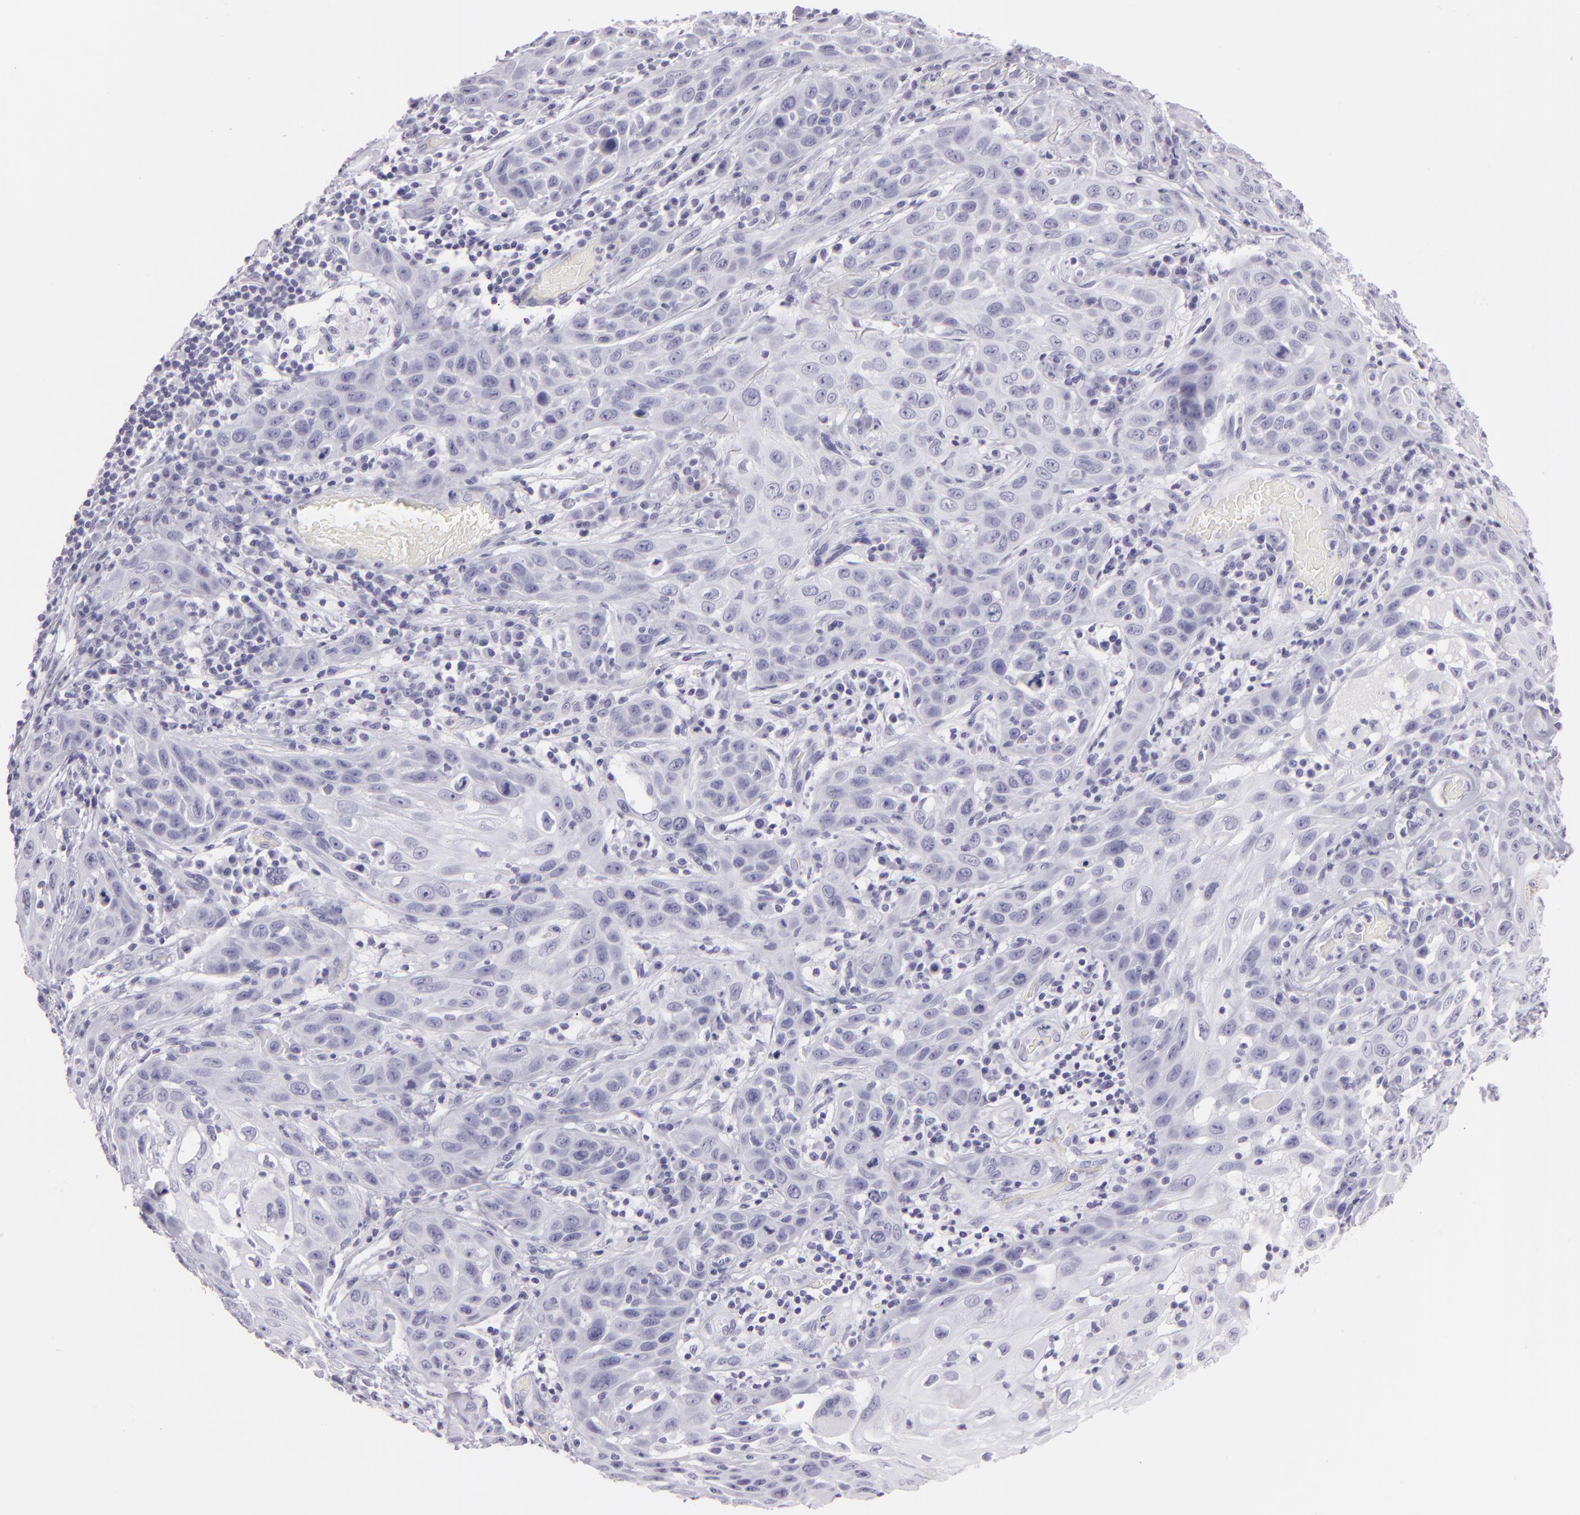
{"staining": {"intensity": "negative", "quantity": "none", "location": "none"}, "tissue": "skin cancer", "cell_type": "Tumor cells", "image_type": "cancer", "snomed": [{"axis": "morphology", "description": "Squamous cell carcinoma, NOS"}, {"axis": "topography", "description": "Skin"}], "caption": "Micrograph shows no protein expression in tumor cells of skin cancer tissue.", "gene": "FLG", "patient": {"sex": "male", "age": 84}}